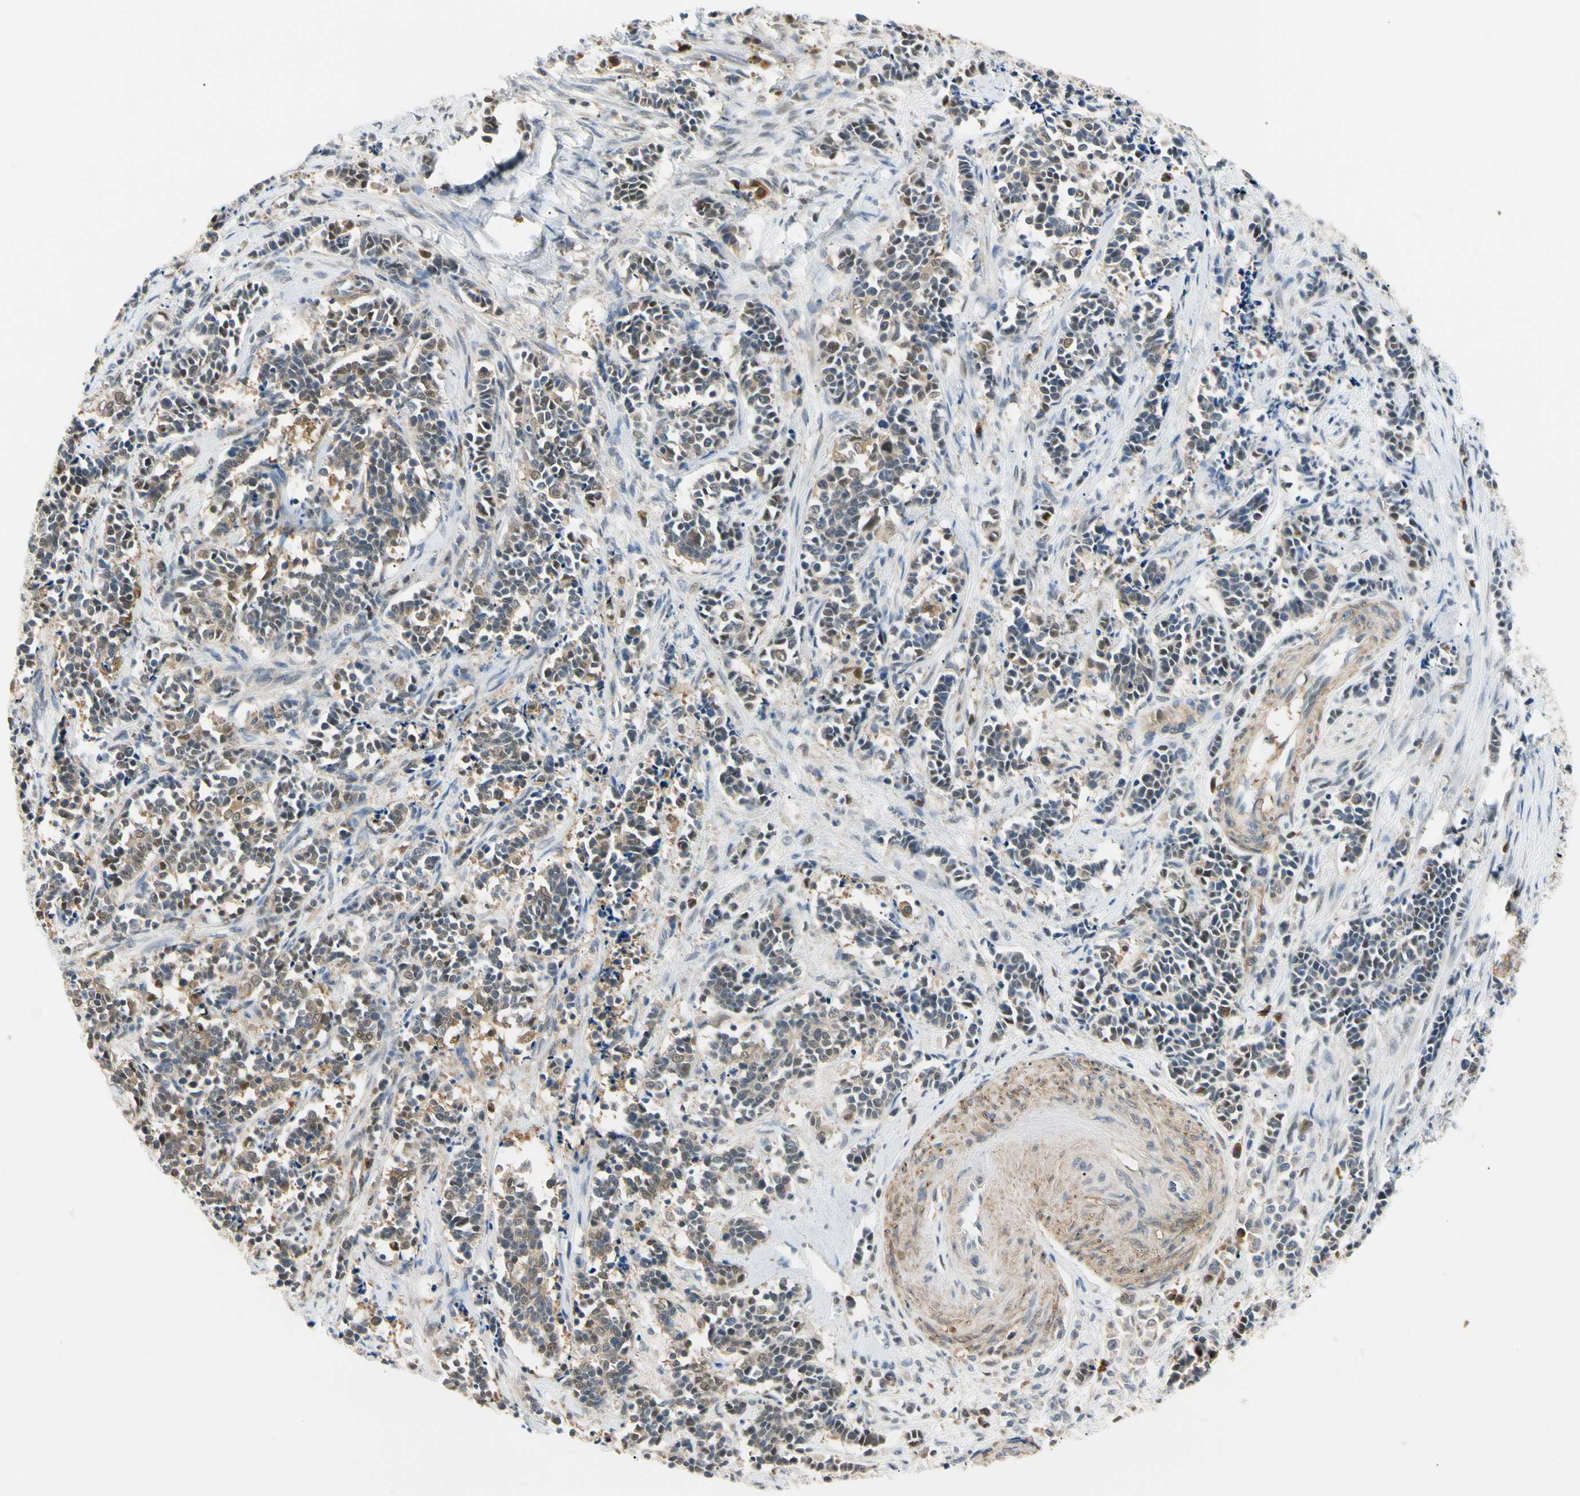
{"staining": {"intensity": "weak", "quantity": "25%-75%", "location": "nuclear"}, "tissue": "cervical cancer", "cell_type": "Tumor cells", "image_type": "cancer", "snomed": [{"axis": "morphology", "description": "Squamous cell carcinoma, NOS"}, {"axis": "topography", "description": "Cervix"}], "caption": "Immunohistochemistry histopathology image of human squamous cell carcinoma (cervical) stained for a protein (brown), which reveals low levels of weak nuclear staining in about 25%-75% of tumor cells.", "gene": "SEC23B", "patient": {"sex": "female", "age": 35}}